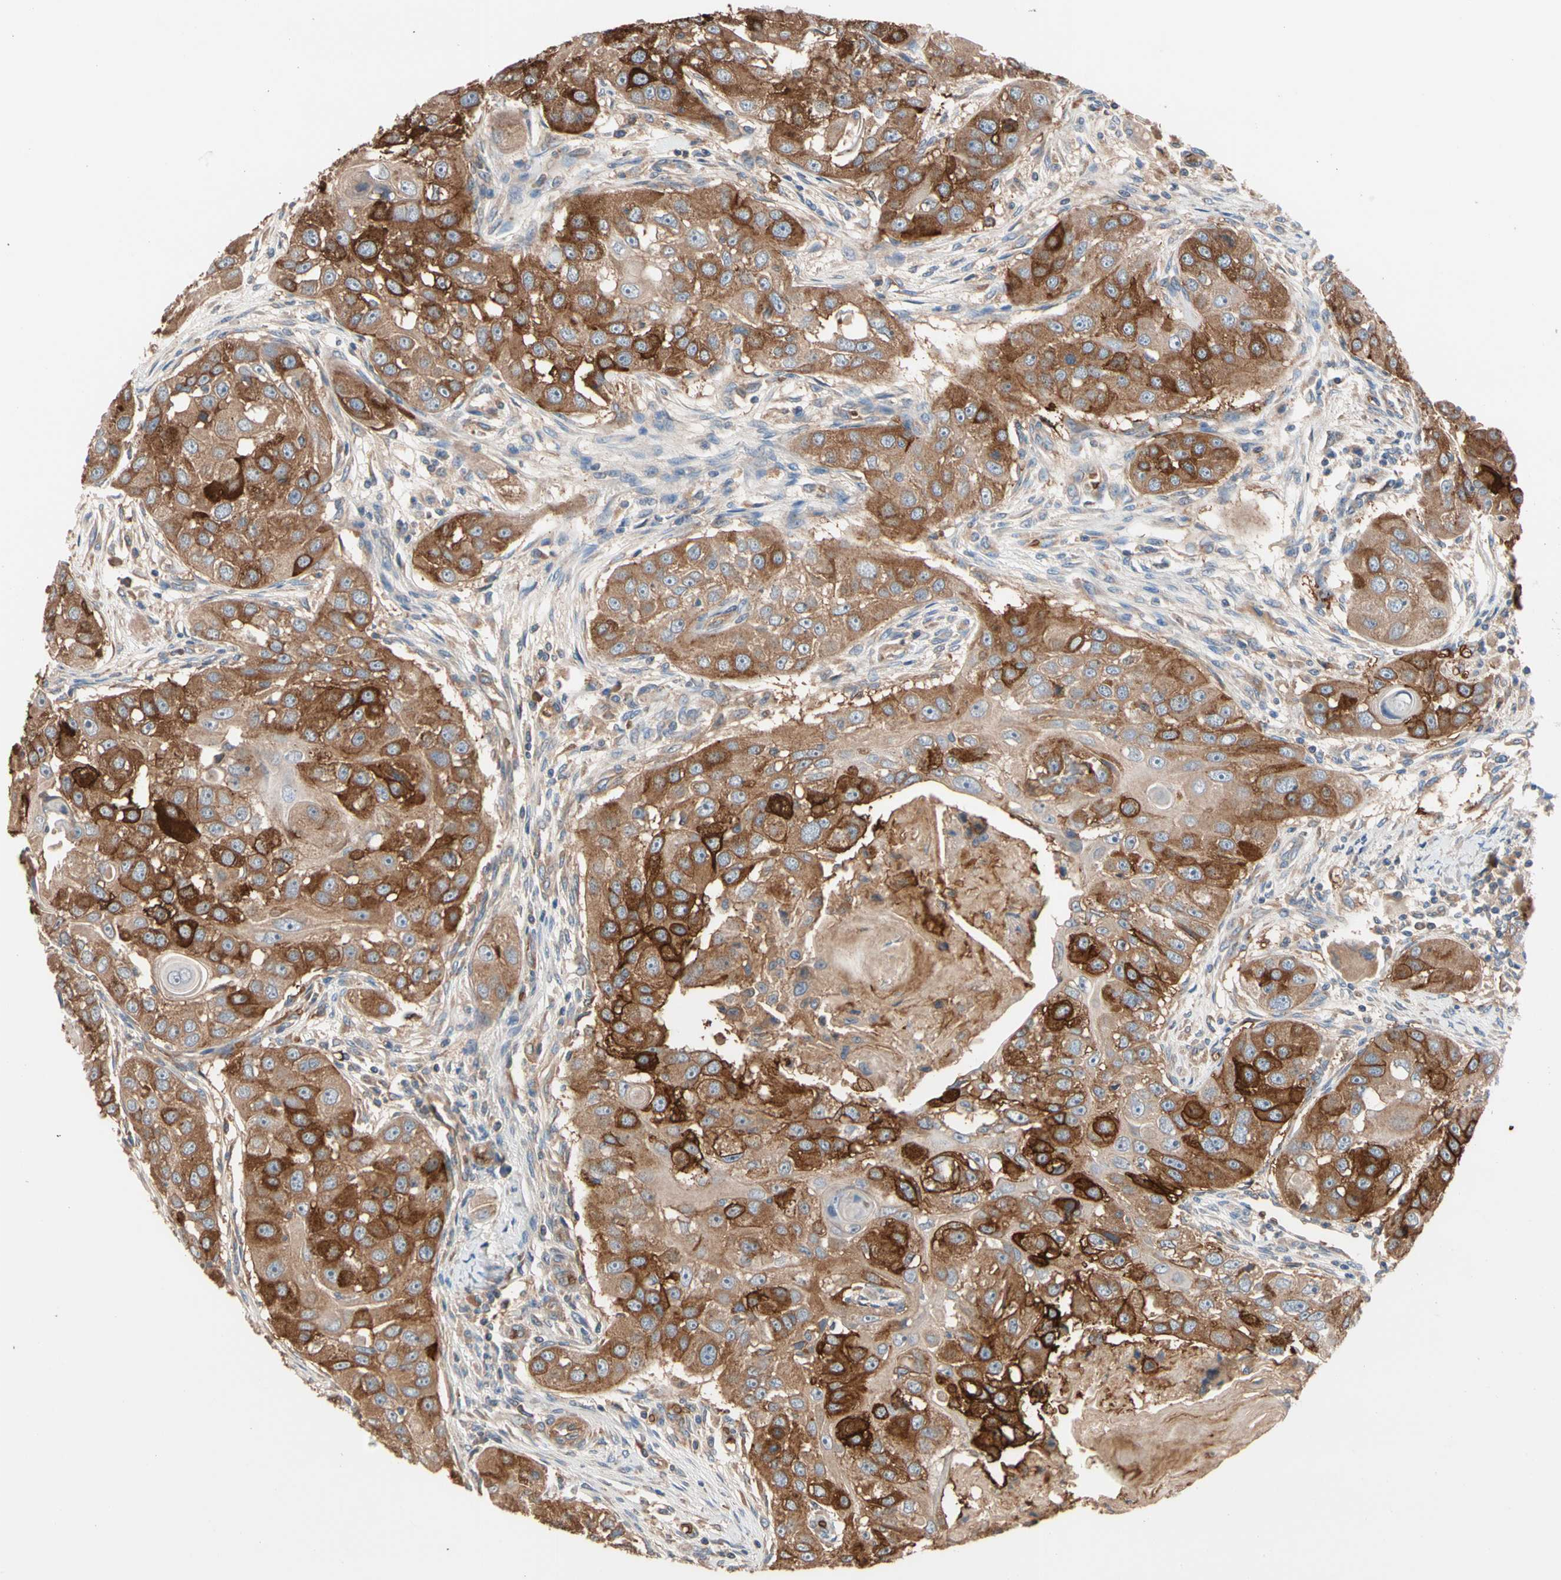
{"staining": {"intensity": "strong", "quantity": "25%-75%", "location": "cytoplasmic/membranous"}, "tissue": "head and neck cancer", "cell_type": "Tumor cells", "image_type": "cancer", "snomed": [{"axis": "morphology", "description": "Normal tissue, NOS"}, {"axis": "morphology", "description": "Squamous cell carcinoma, NOS"}, {"axis": "topography", "description": "Skeletal muscle"}, {"axis": "topography", "description": "Head-Neck"}], "caption": "The immunohistochemical stain shows strong cytoplasmic/membranous staining in tumor cells of head and neck cancer tissue.", "gene": "RIOK2", "patient": {"sex": "male", "age": 51}}